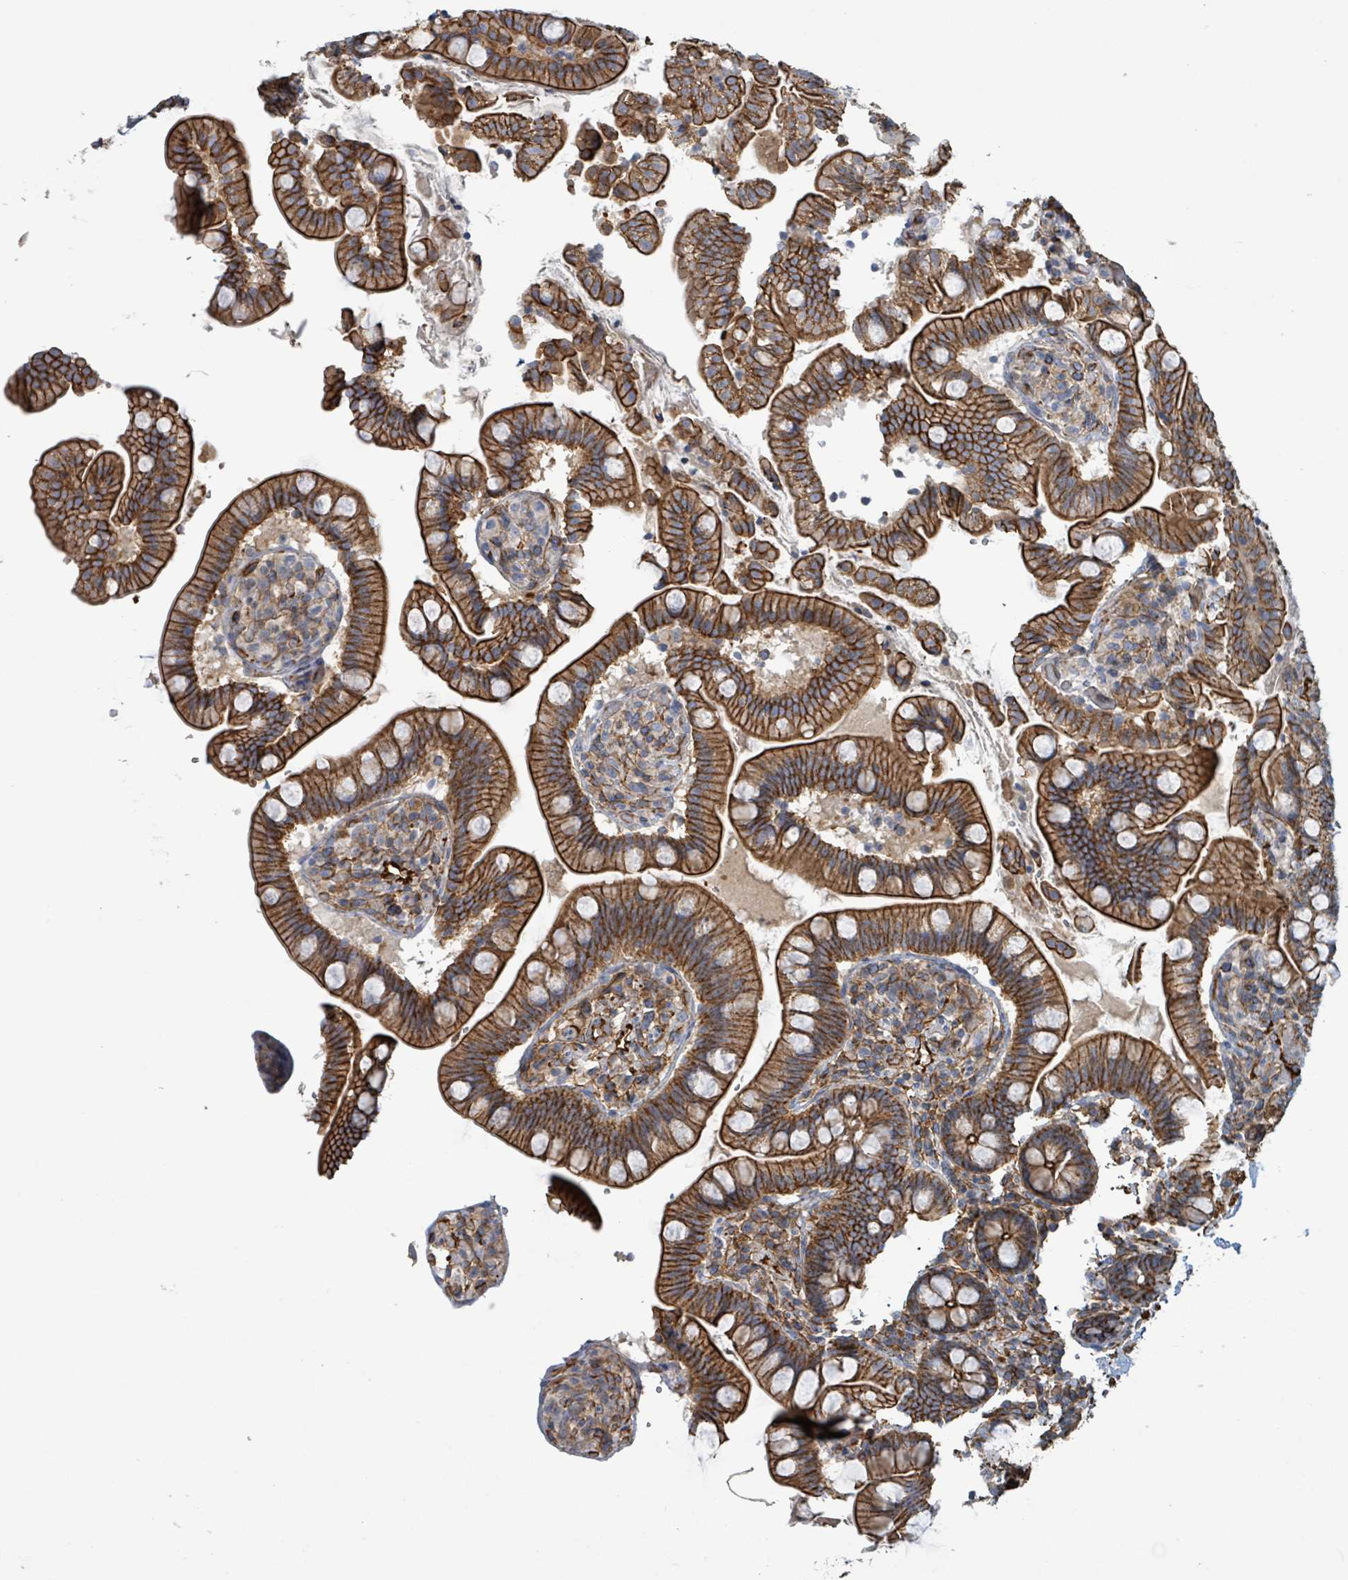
{"staining": {"intensity": "strong", "quantity": ">75%", "location": "cytoplasmic/membranous"}, "tissue": "small intestine", "cell_type": "Glandular cells", "image_type": "normal", "snomed": [{"axis": "morphology", "description": "Normal tissue, NOS"}, {"axis": "topography", "description": "Small intestine"}], "caption": "IHC histopathology image of normal small intestine: small intestine stained using immunohistochemistry (IHC) exhibits high levels of strong protein expression localized specifically in the cytoplasmic/membranous of glandular cells, appearing as a cytoplasmic/membranous brown color.", "gene": "LDOC1", "patient": {"sex": "female", "age": 64}}